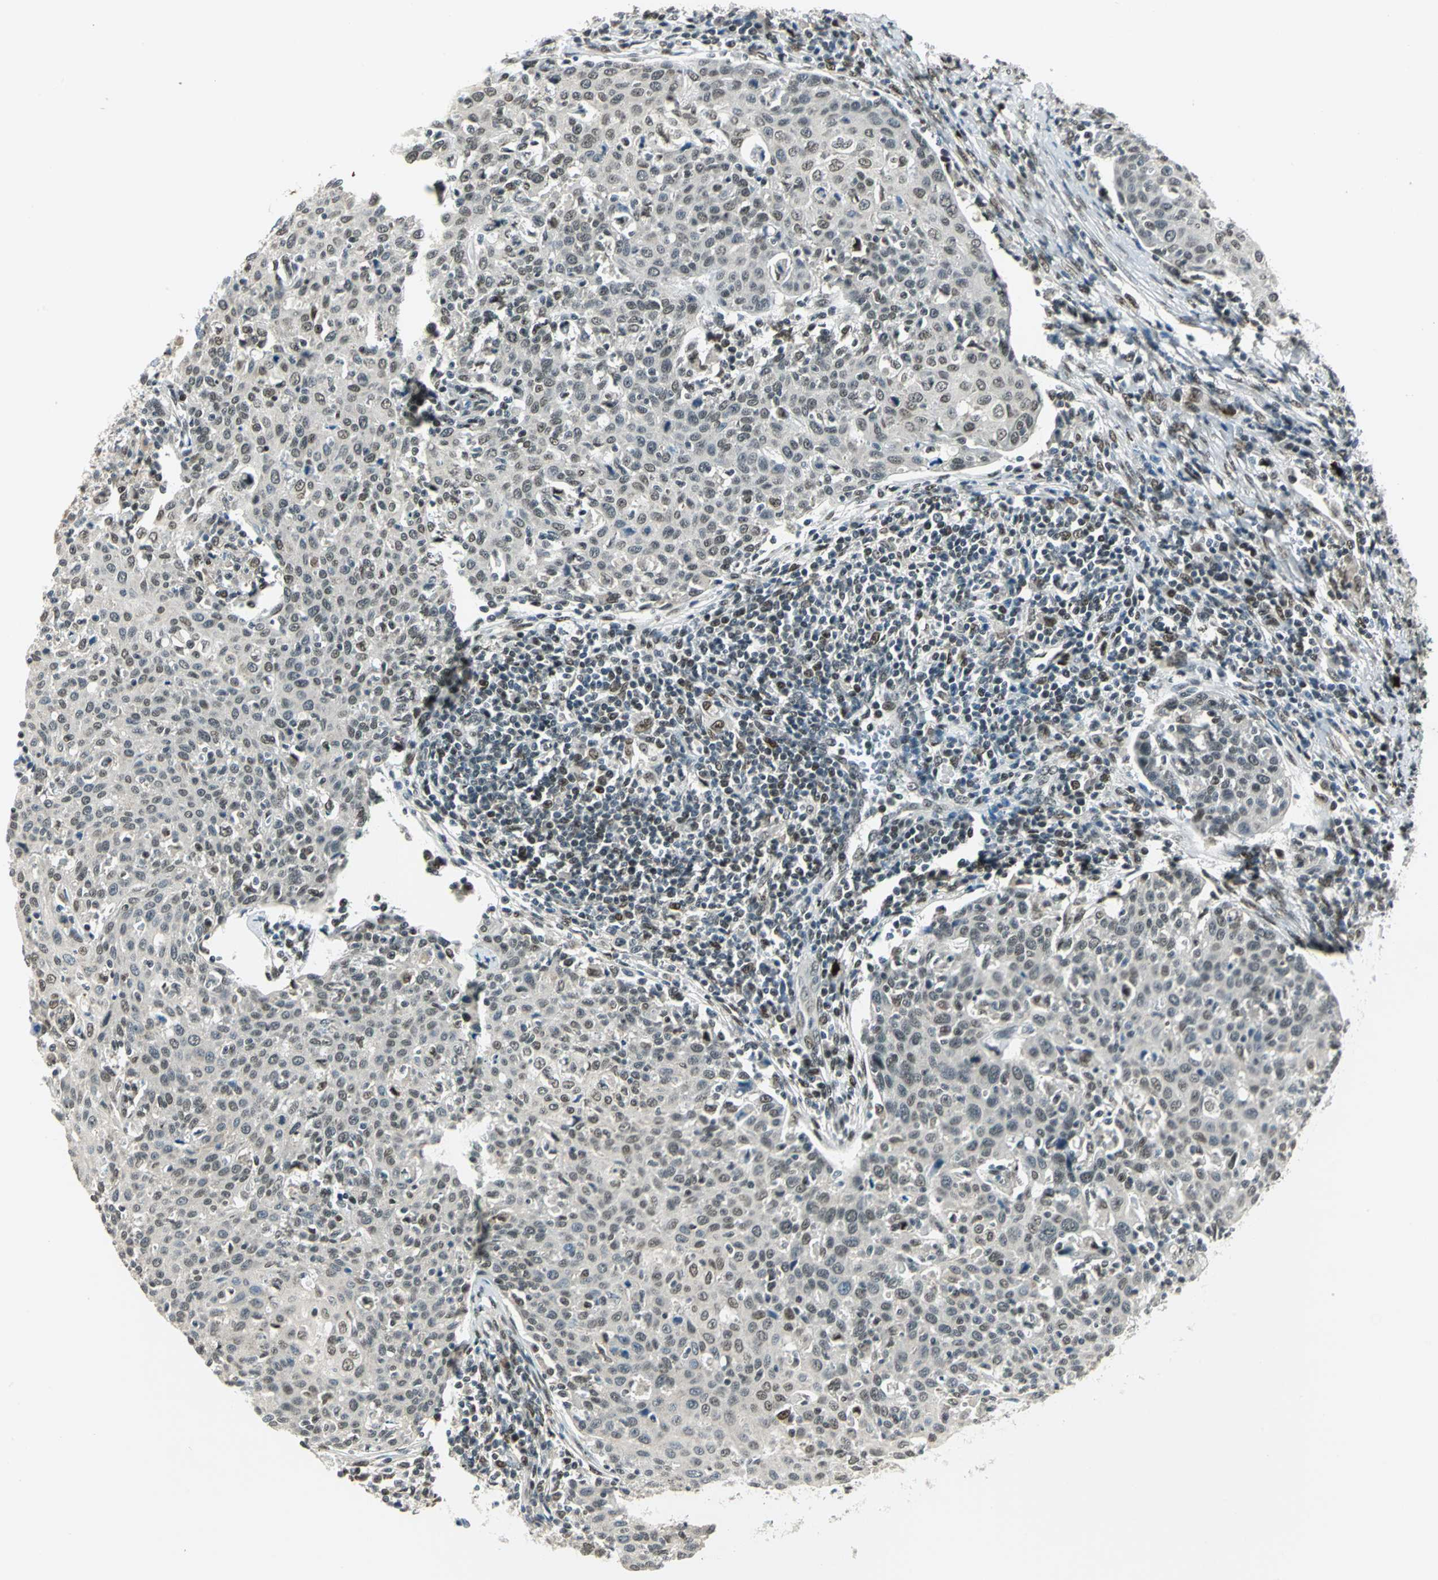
{"staining": {"intensity": "negative", "quantity": "none", "location": "none"}, "tissue": "cervical cancer", "cell_type": "Tumor cells", "image_type": "cancer", "snomed": [{"axis": "morphology", "description": "Squamous cell carcinoma, NOS"}, {"axis": "topography", "description": "Cervix"}], "caption": "DAB (3,3'-diaminobenzidine) immunohistochemical staining of human cervical squamous cell carcinoma demonstrates no significant staining in tumor cells.", "gene": "RAD17", "patient": {"sex": "female", "age": 38}}